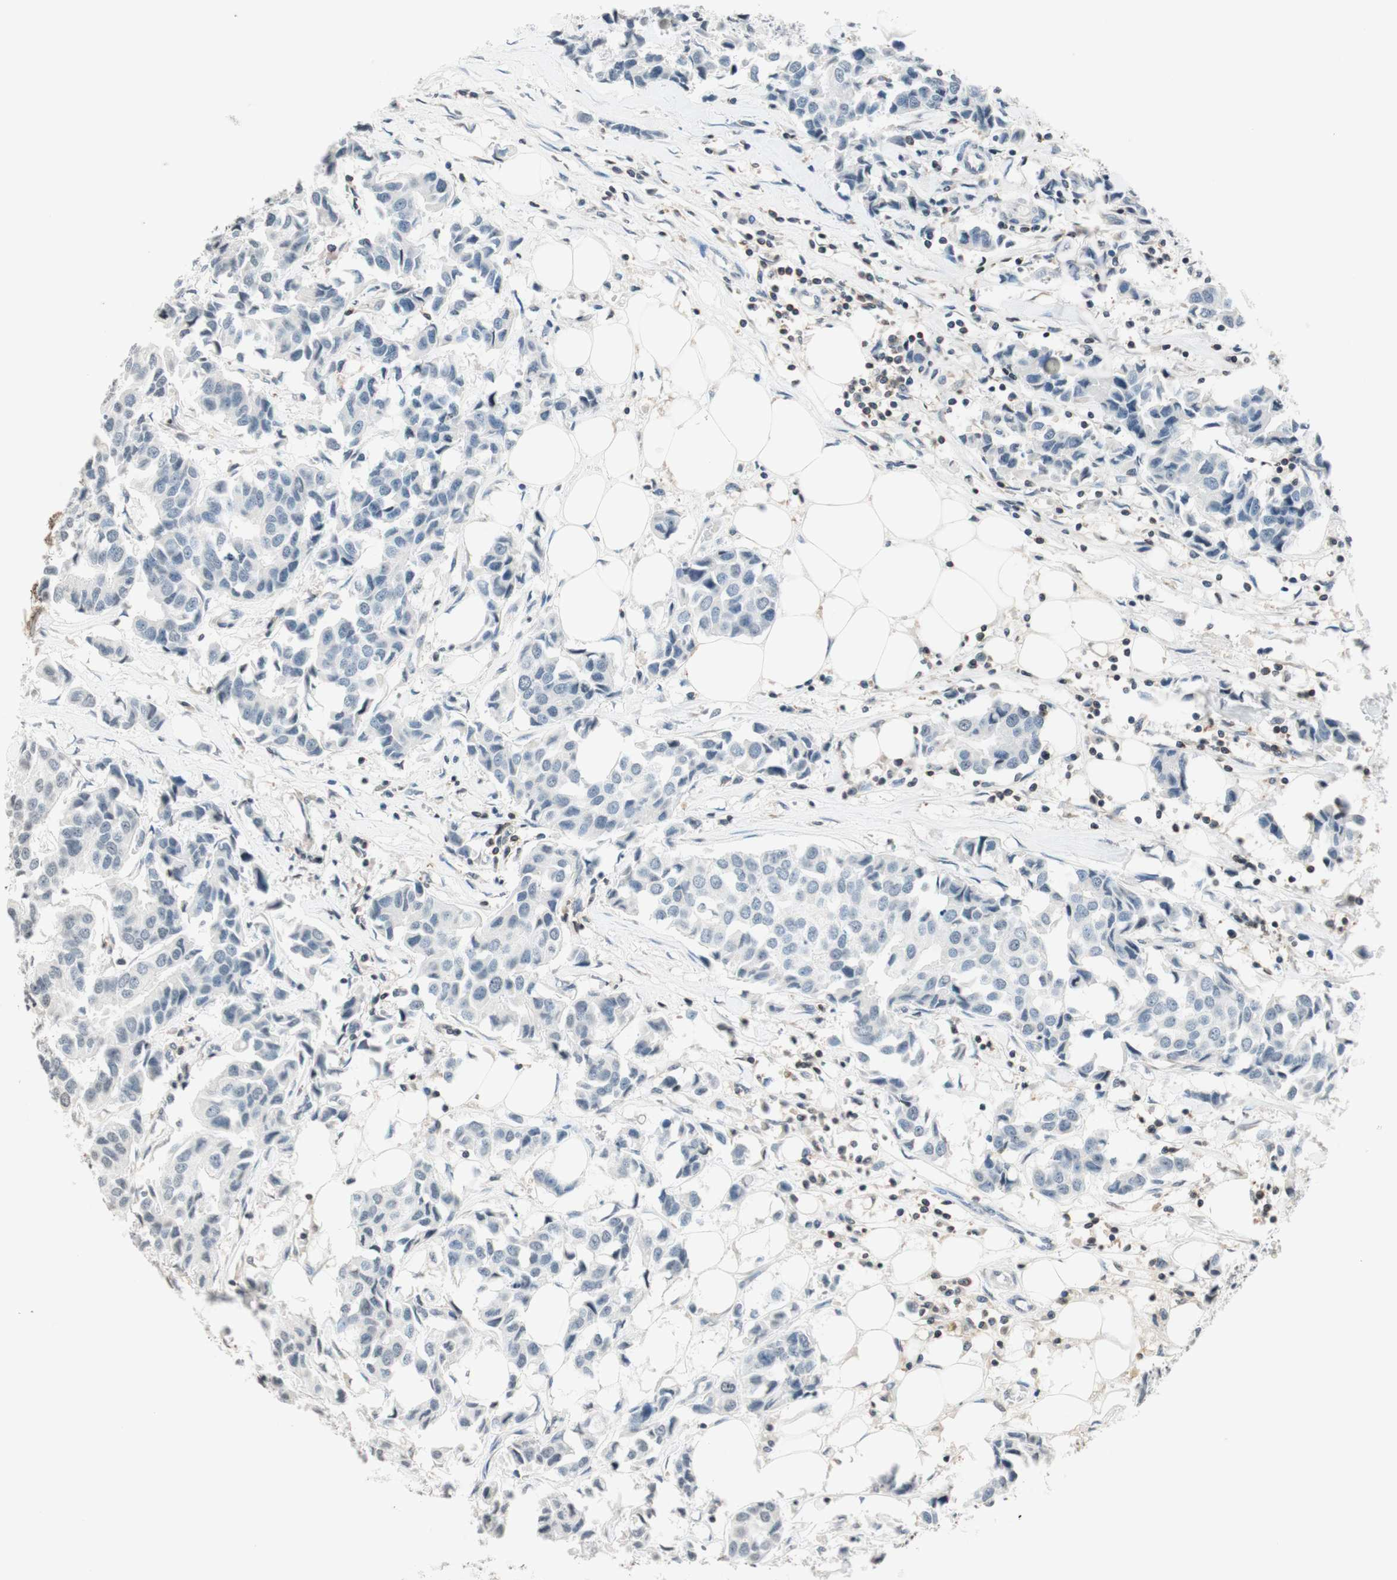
{"staining": {"intensity": "negative", "quantity": "none", "location": "none"}, "tissue": "breast cancer", "cell_type": "Tumor cells", "image_type": "cancer", "snomed": [{"axis": "morphology", "description": "Duct carcinoma"}, {"axis": "topography", "description": "Breast"}], "caption": "Breast cancer was stained to show a protein in brown. There is no significant positivity in tumor cells.", "gene": "WIPF1", "patient": {"sex": "female", "age": 80}}